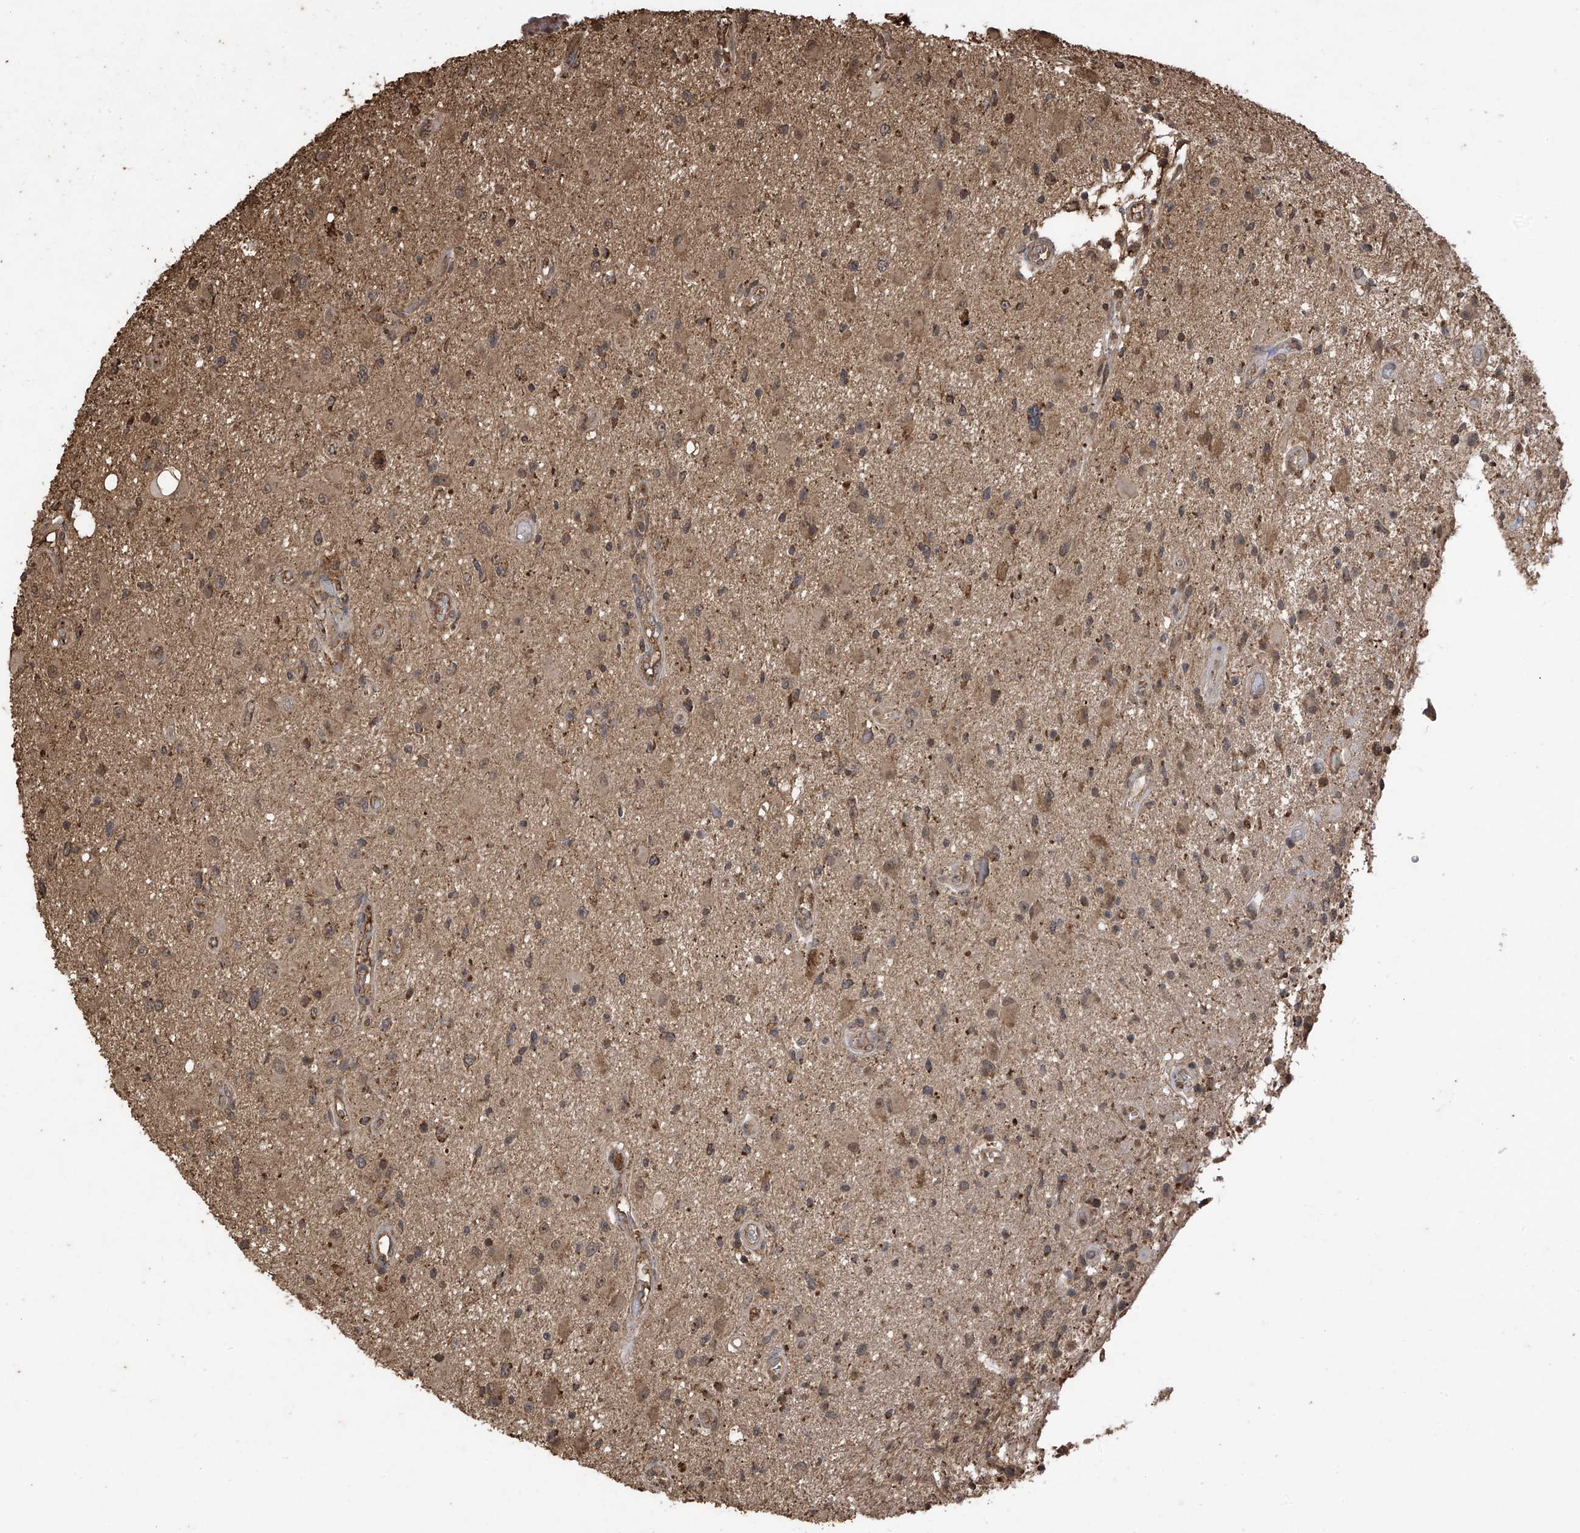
{"staining": {"intensity": "moderate", "quantity": "<25%", "location": "cytoplasmic/membranous,nuclear"}, "tissue": "glioma", "cell_type": "Tumor cells", "image_type": "cancer", "snomed": [{"axis": "morphology", "description": "Glioma, malignant, High grade"}, {"axis": "topography", "description": "Brain"}], "caption": "DAB (3,3'-diaminobenzidine) immunohistochemical staining of glioma exhibits moderate cytoplasmic/membranous and nuclear protein positivity in approximately <25% of tumor cells. (DAB (3,3'-diaminobenzidine) IHC, brown staining for protein, blue staining for nuclei).", "gene": "PNPT1", "patient": {"sex": "male", "age": 33}}